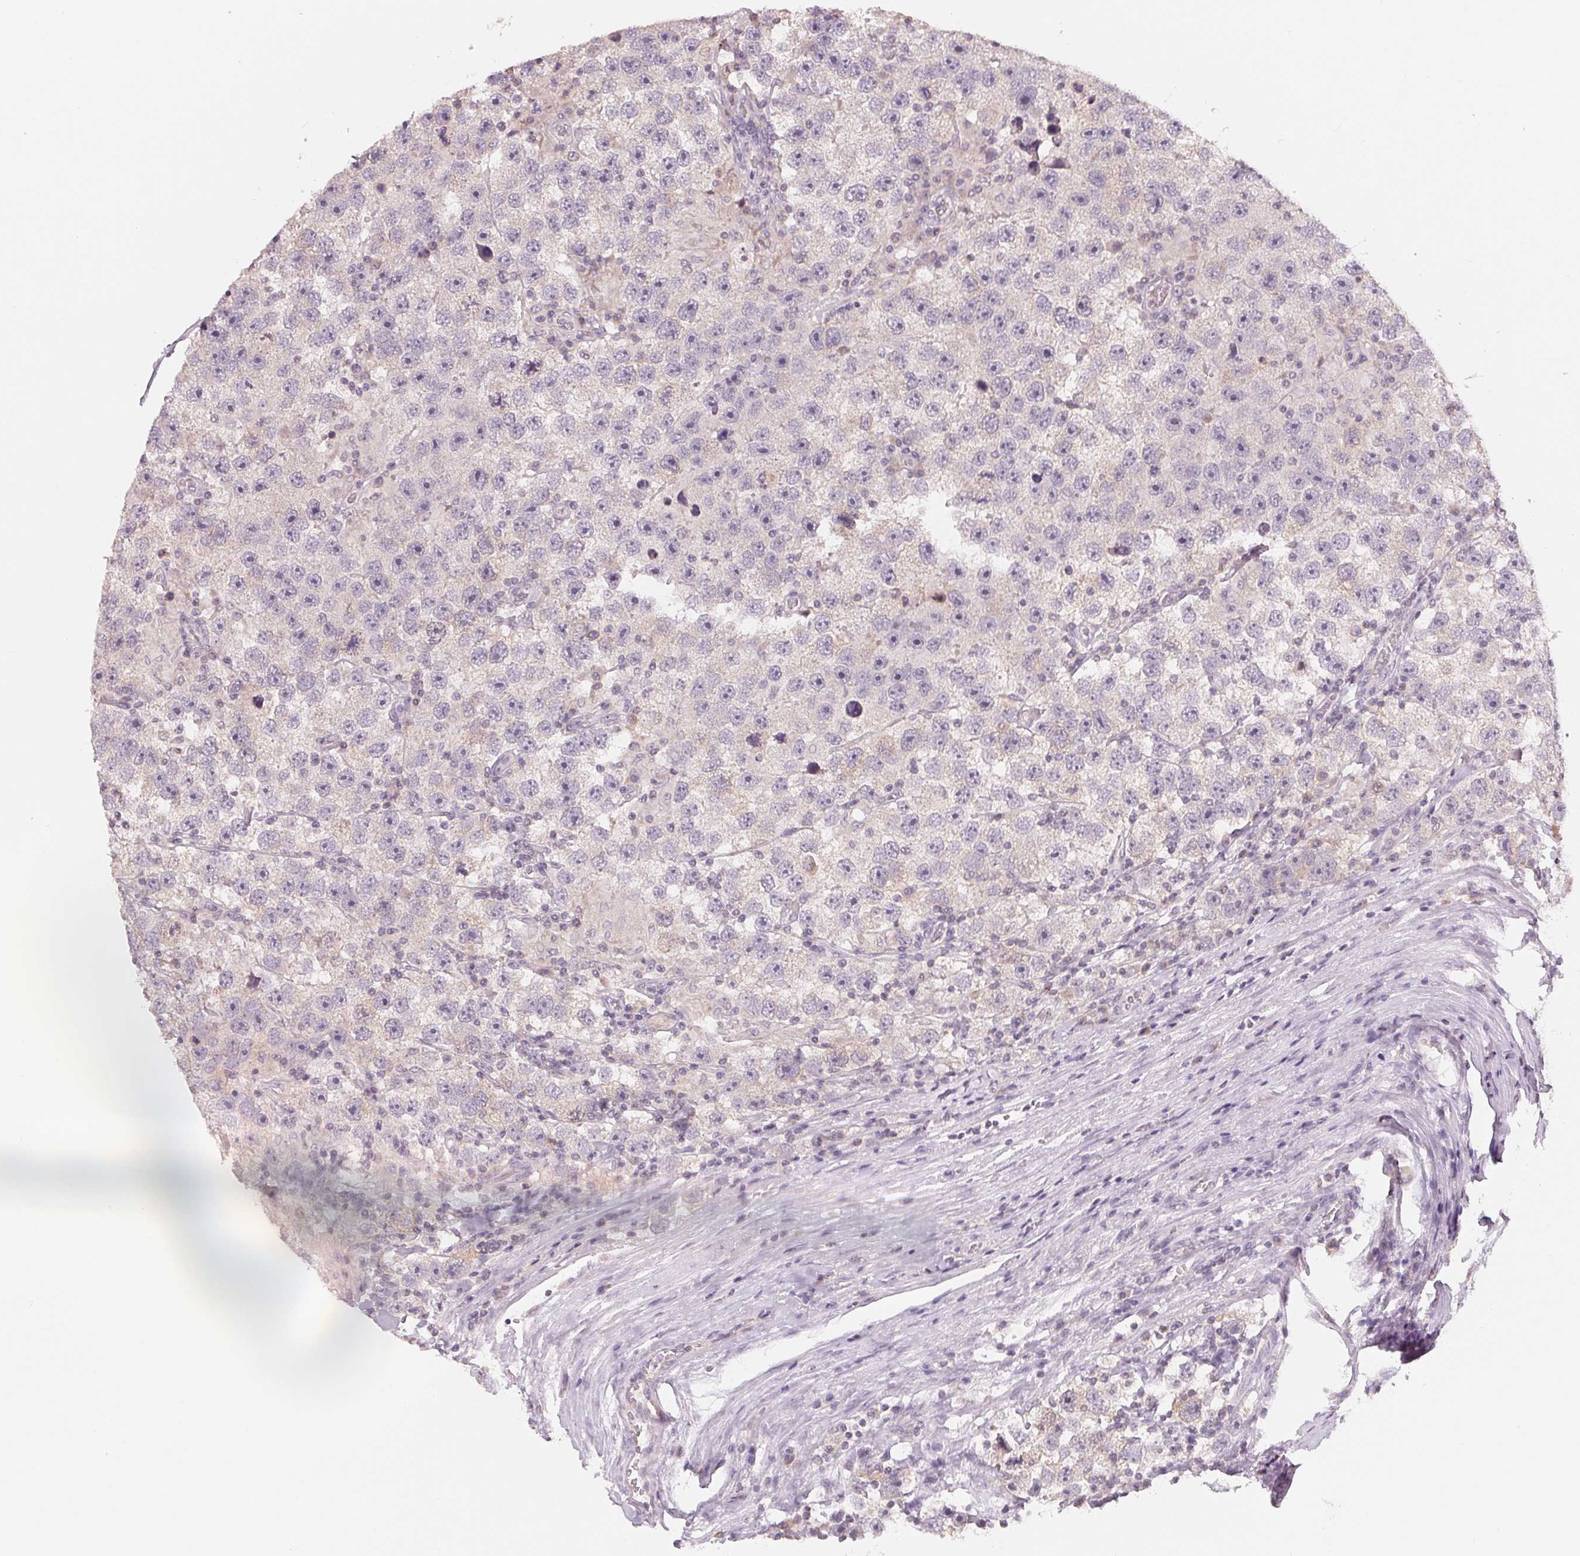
{"staining": {"intensity": "negative", "quantity": "none", "location": "none"}, "tissue": "testis cancer", "cell_type": "Tumor cells", "image_type": "cancer", "snomed": [{"axis": "morphology", "description": "Seminoma, NOS"}, {"axis": "topography", "description": "Testis"}], "caption": "Seminoma (testis) was stained to show a protein in brown. There is no significant expression in tumor cells.", "gene": "AQP8", "patient": {"sex": "male", "age": 26}}